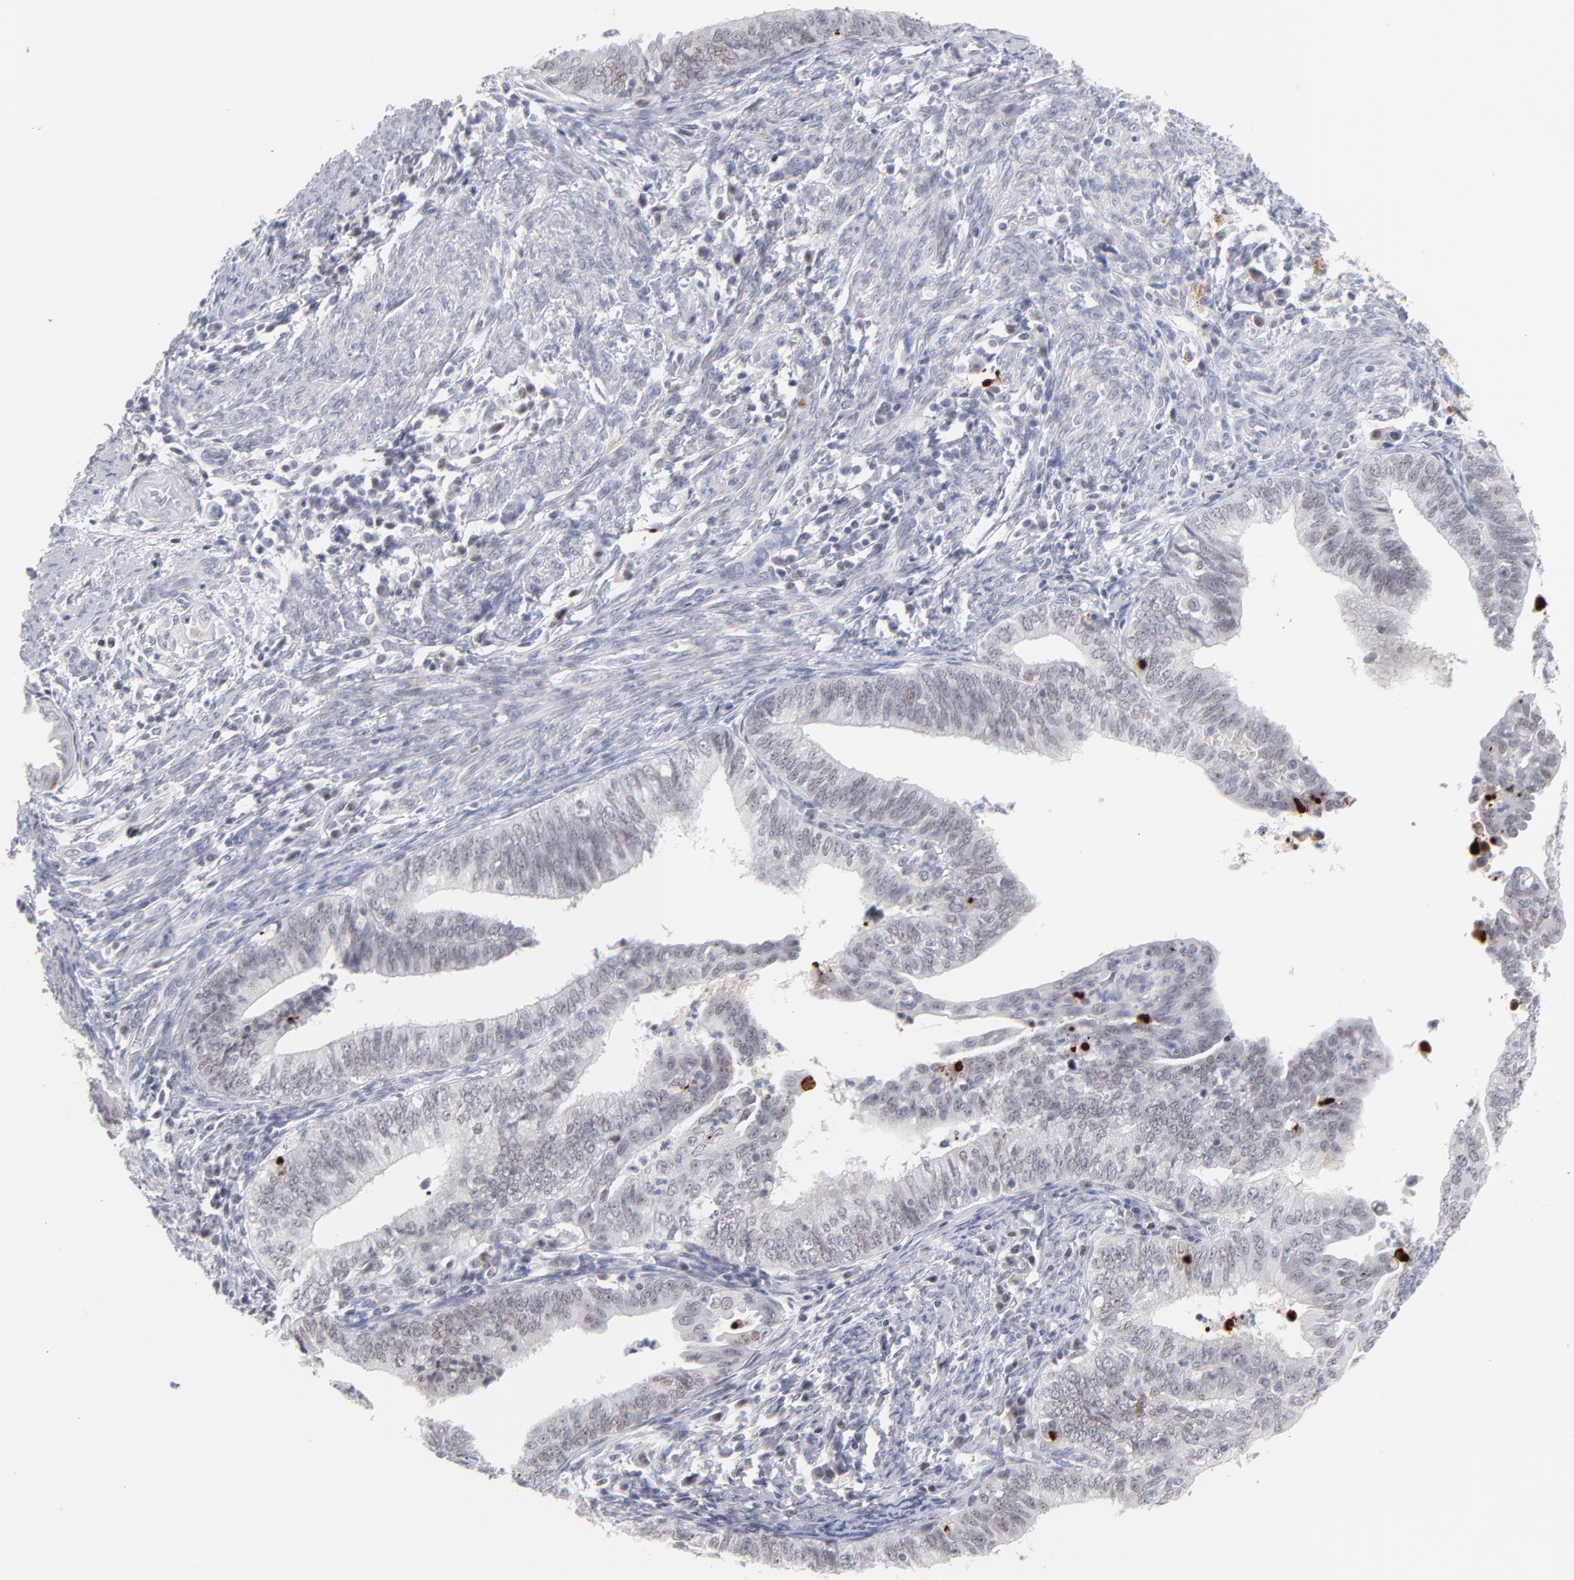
{"staining": {"intensity": "negative", "quantity": "none", "location": "none"}, "tissue": "endometrial cancer", "cell_type": "Tumor cells", "image_type": "cancer", "snomed": [{"axis": "morphology", "description": "Adenocarcinoma, NOS"}, {"axis": "topography", "description": "Endometrium"}], "caption": "High magnification brightfield microscopy of endometrial cancer stained with DAB (3,3'-diaminobenzidine) (brown) and counterstained with hematoxylin (blue): tumor cells show no significant expression.", "gene": "PARP1", "patient": {"sex": "female", "age": 66}}